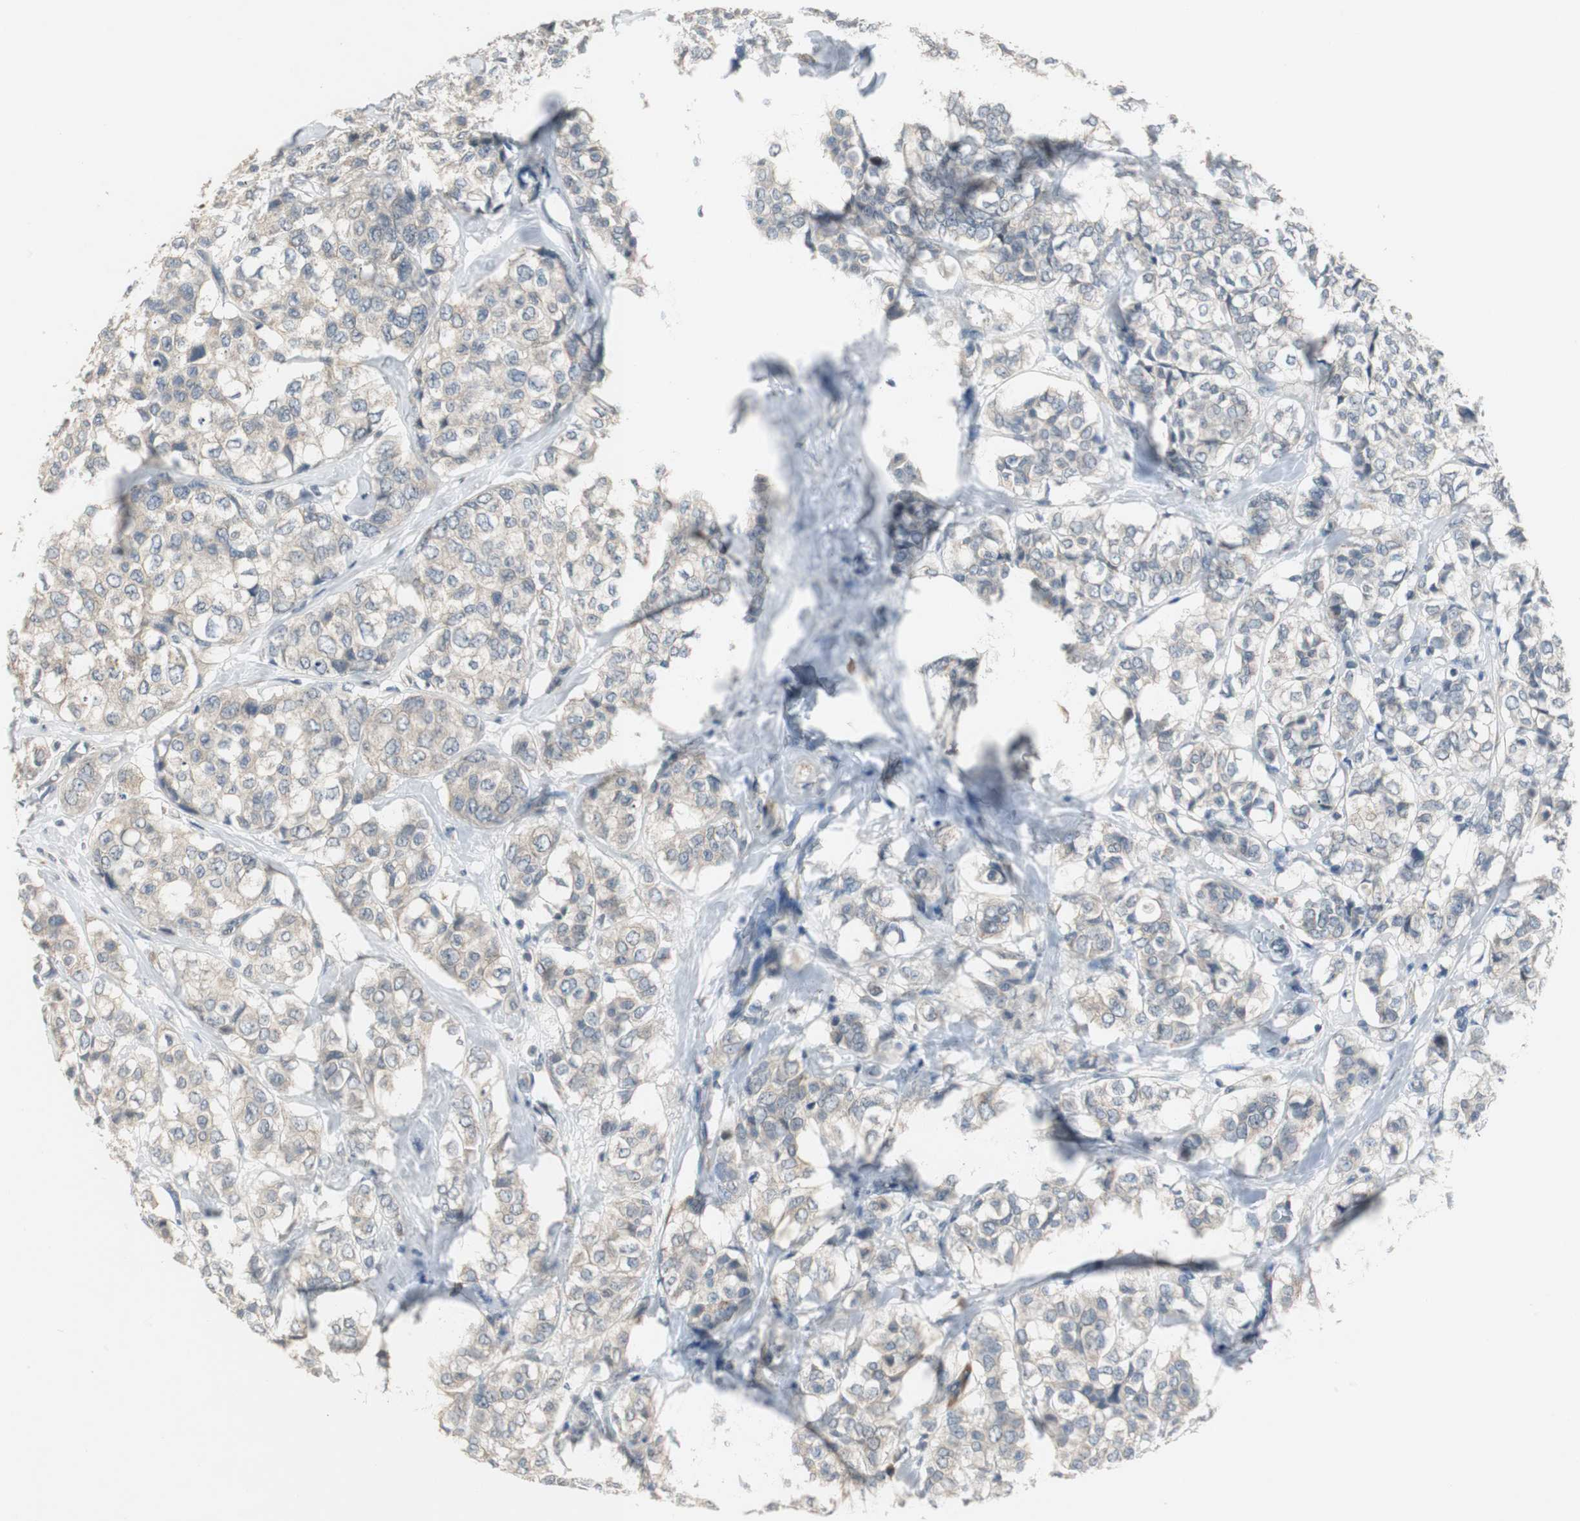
{"staining": {"intensity": "weak", "quantity": ">75%", "location": "cytoplasmic/membranous"}, "tissue": "breast cancer", "cell_type": "Tumor cells", "image_type": "cancer", "snomed": [{"axis": "morphology", "description": "Lobular carcinoma"}, {"axis": "topography", "description": "Breast"}], "caption": "Immunohistochemistry histopathology image of neoplastic tissue: breast cancer (lobular carcinoma) stained using immunohistochemistry displays low levels of weak protein expression localized specifically in the cytoplasmic/membranous of tumor cells, appearing as a cytoplasmic/membranous brown color.", "gene": "MYT1", "patient": {"sex": "female", "age": 60}}